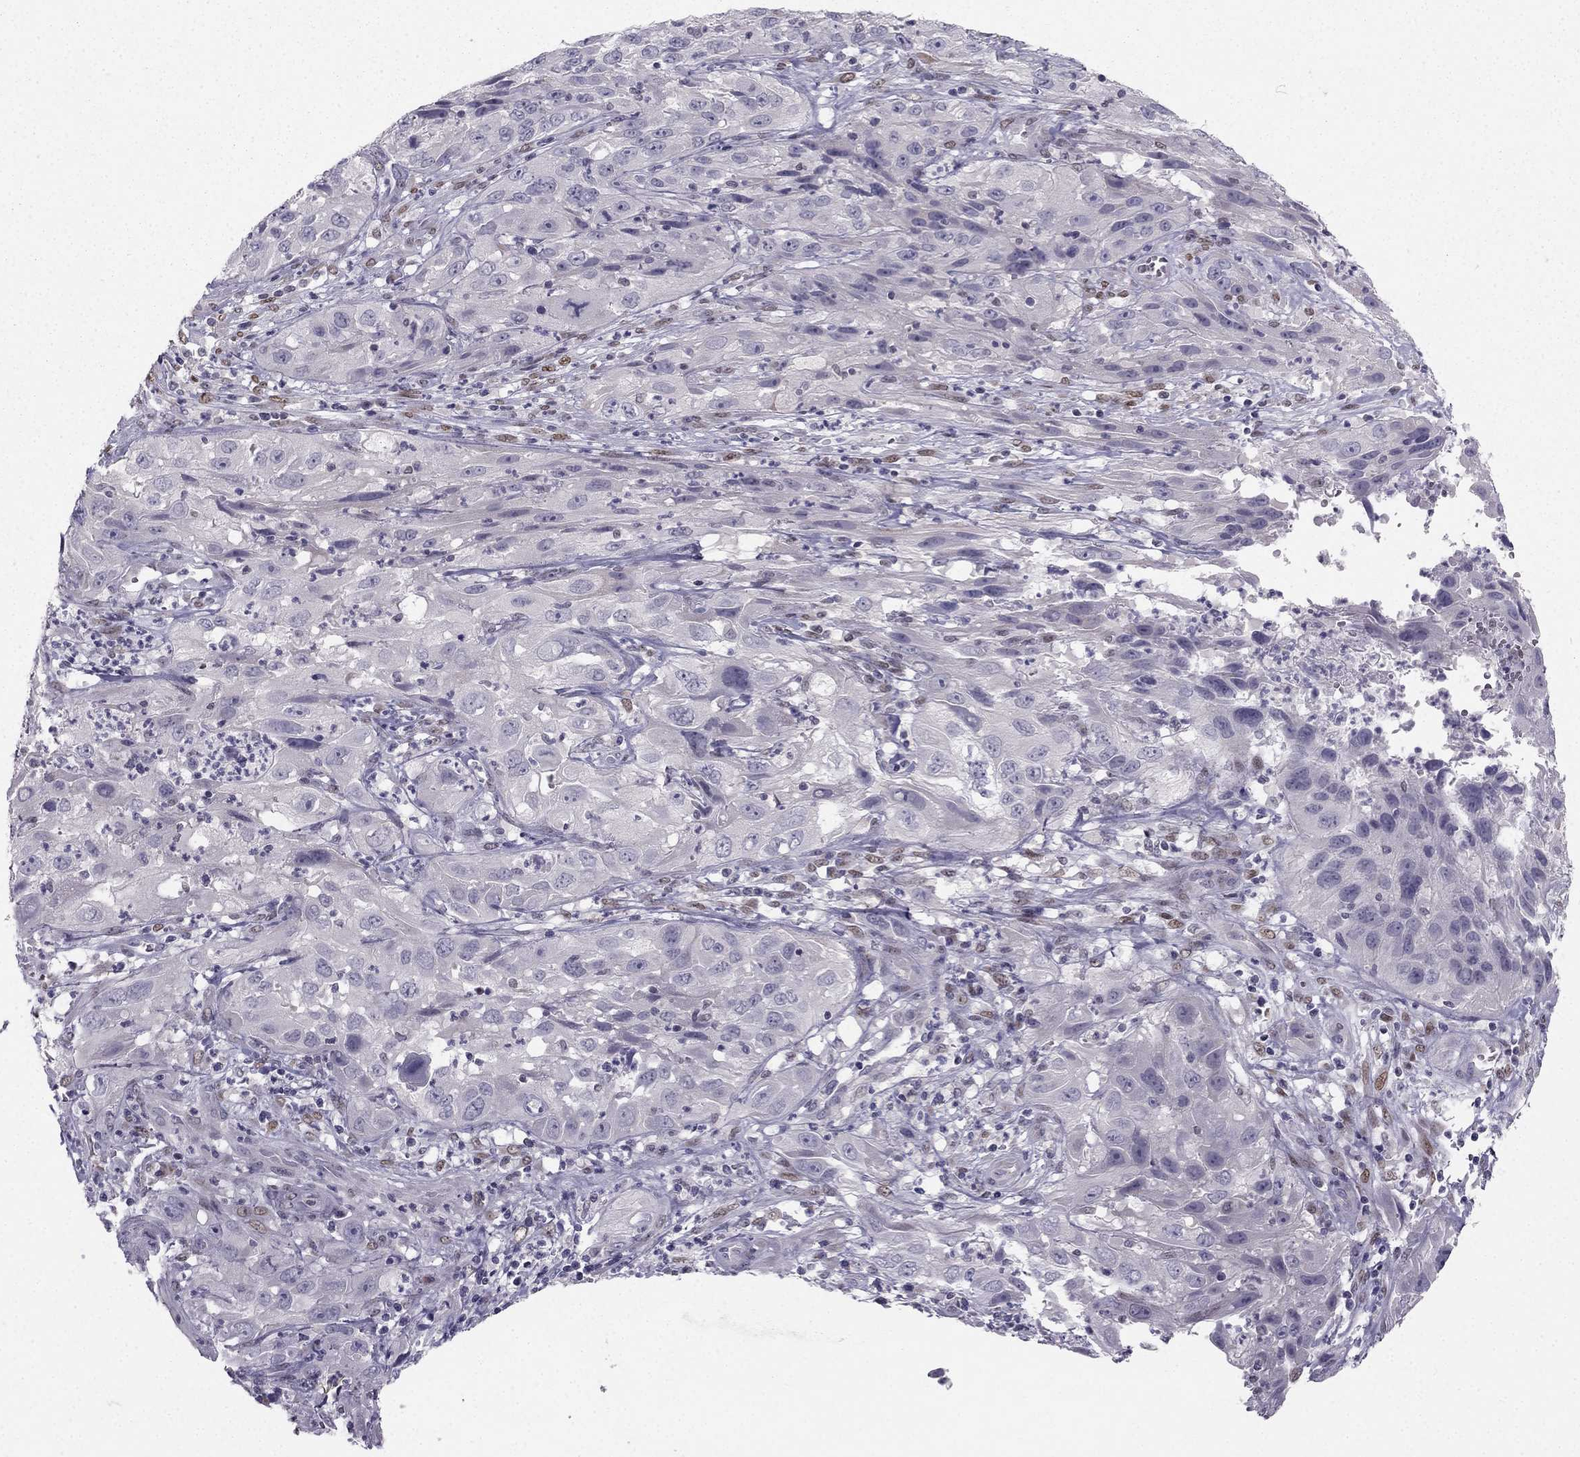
{"staining": {"intensity": "negative", "quantity": "none", "location": "none"}, "tissue": "cervical cancer", "cell_type": "Tumor cells", "image_type": "cancer", "snomed": [{"axis": "morphology", "description": "Squamous cell carcinoma, NOS"}, {"axis": "topography", "description": "Cervix"}], "caption": "Photomicrograph shows no significant protein expression in tumor cells of cervical cancer (squamous cell carcinoma).", "gene": "TRPS1", "patient": {"sex": "female", "age": 32}}